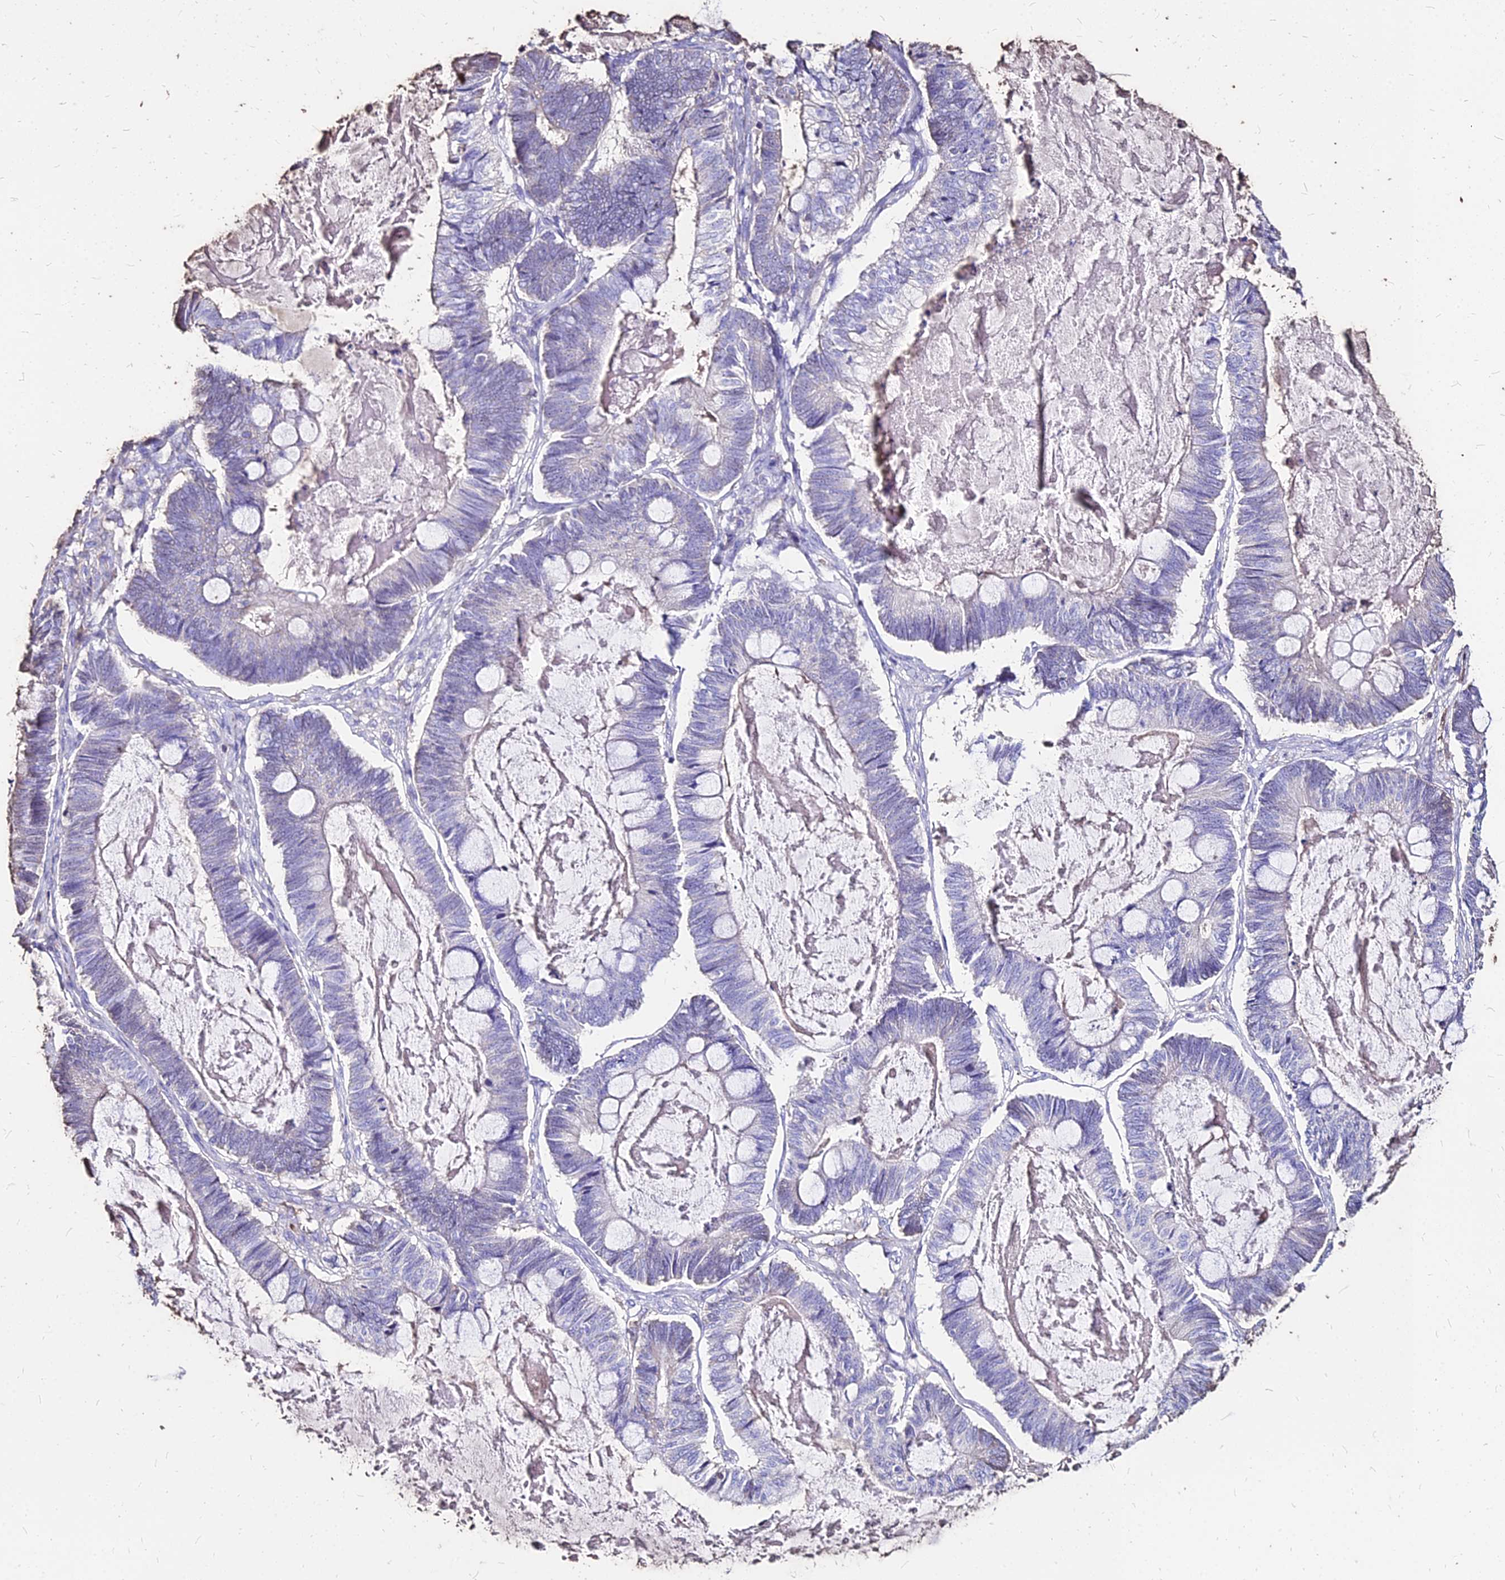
{"staining": {"intensity": "negative", "quantity": "none", "location": "none"}, "tissue": "ovarian cancer", "cell_type": "Tumor cells", "image_type": "cancer", "snomed": [{"axis": "morphology", "description": "Cystadenocarcinoma, mucinous, NOS"}, {"axis": "topography", "description": "Ovary"}], "caption": "Tumor cells show no significant protein staining in ovarian cancer (mucinous cystadenocarcinoma).", "gene": "NME5", "patient": {"sex": "female", "age": 61}}